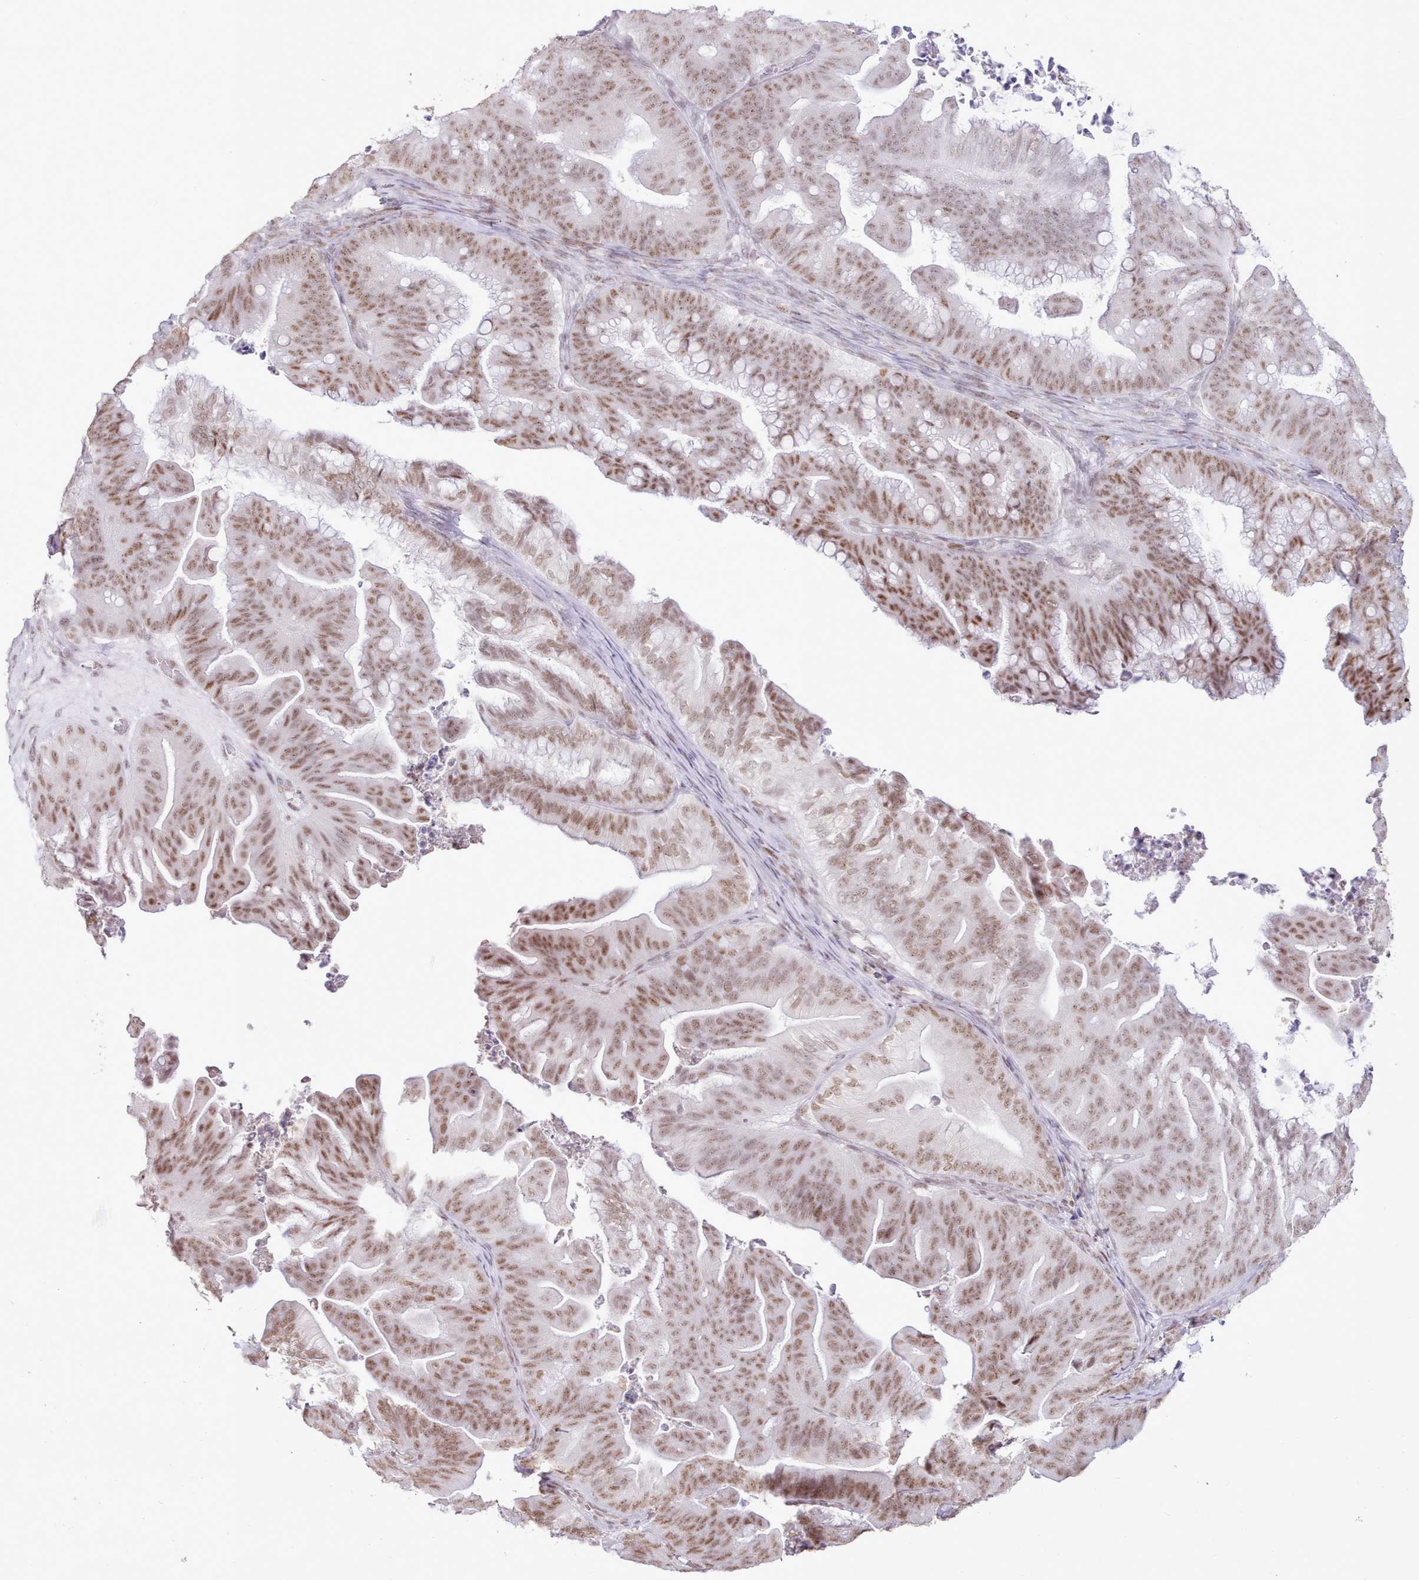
{"staining": {"intensity": "moderate", "quantity": ">75%", "location": "nuclear"}, "tissue": "ovarian cancer", "cell_type": "Tumor cells", "image_type": "cancer", "snomed": [{"axis": "morphology", "description": "Cystadenocarcinoma, mucinous, NOS"}, {"axis": "topography", "description": "Ovary"}], "caption": "Human mucinous cystadenocarcinoma (ovarian) stained for a protein (brown) demonstrates moderate nuclear positive positivity in approximately >75% of tumor cells.", "gene": "TAF15", "patient": {"sex": "female", "age": 67}}